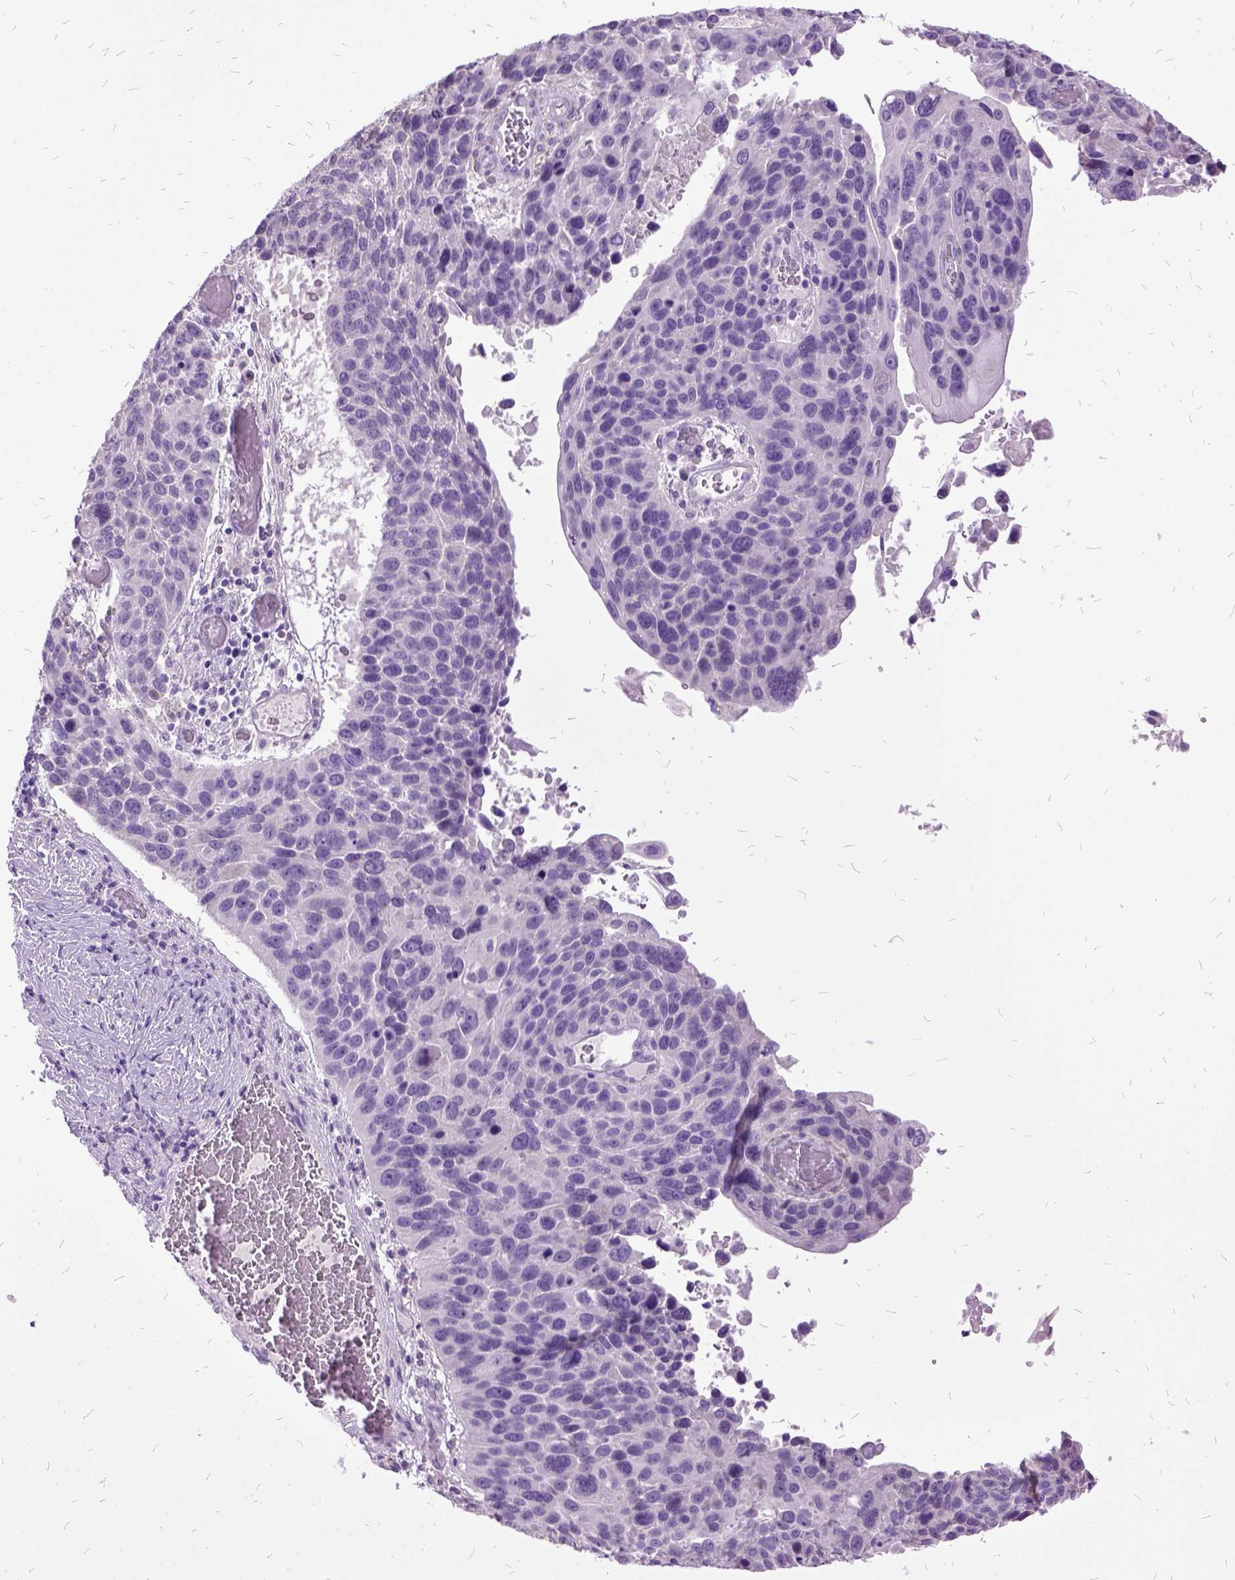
{"staining": {"intensity": "negative", "quantity": "none", "location": "none"}, "tissue": "lung cancer", "cell_type": "Tumor cells", "image_type": "cancer", "snomed": [{"axis": "morphology", "description": "Squamous cell carcinoma, NOS"}, {"axis": "topography", "description": "Lung"}], "caption": "Lung cancer stained for a protein using immunohistochemistry (IHC) demonstrates no expression tumor cells.", "gene": "MME", "patient": {"sex": "male", "age": 68}}